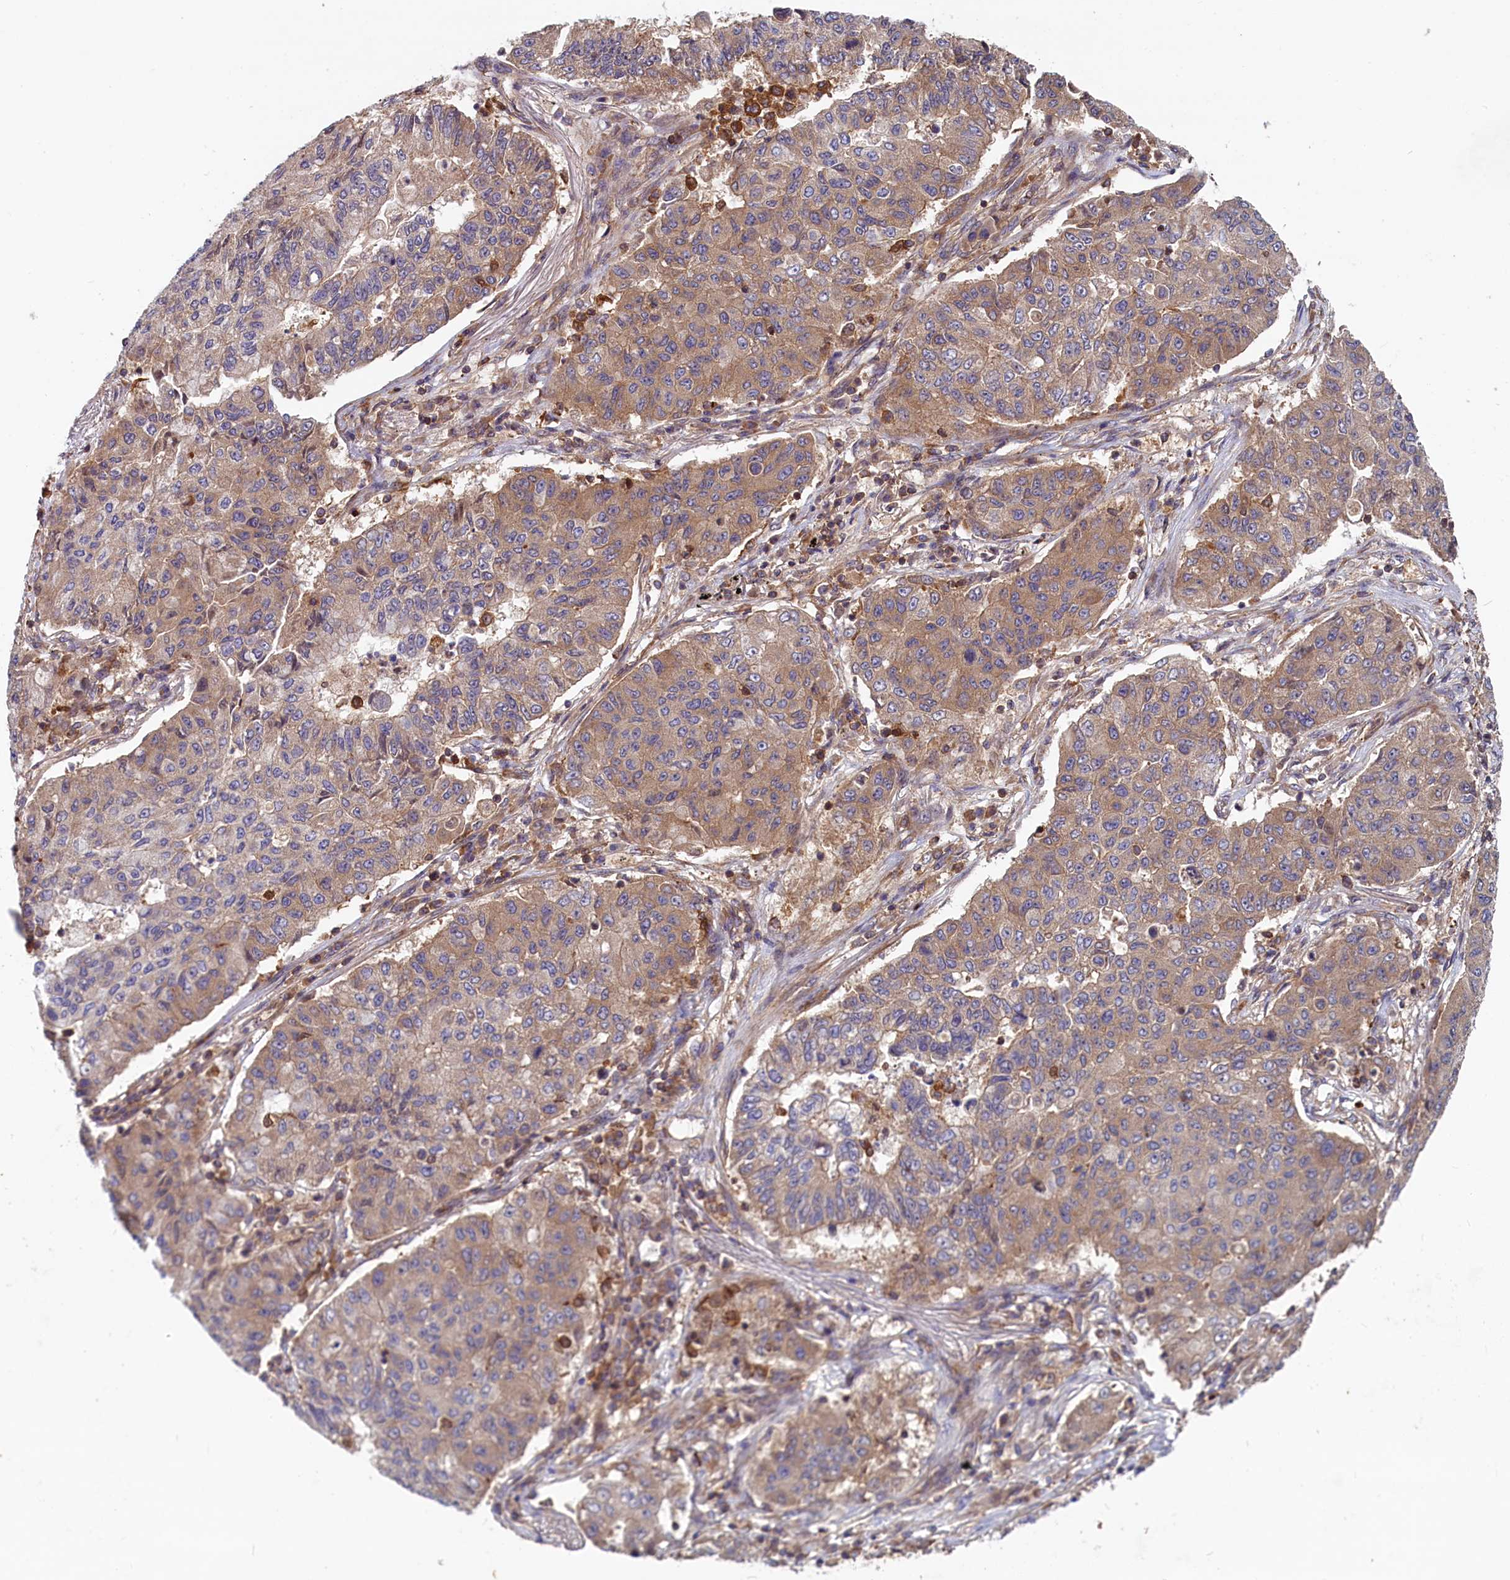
{"staining": {"intensity": "weak", "quantity": "25%-75%", "location": "cytoplasmic/membranous"}, "tissue": "lung cancer", "cell_type": "Tumor cells", "image_type": "cancer", "snomed": [{"axis": "morphology", "description": "Squamous cell carcinoma, NOS"}, {"axis": "topography", "description": "Lung"}], "caption": "Weak cytoplasmic/membranous protein expression is seen in approximately 25%-75% of tumor cells in squamous cell carcinoma (lung).", "gene": "MYO9B", "patient": {"sex": "male", "age": 74}}